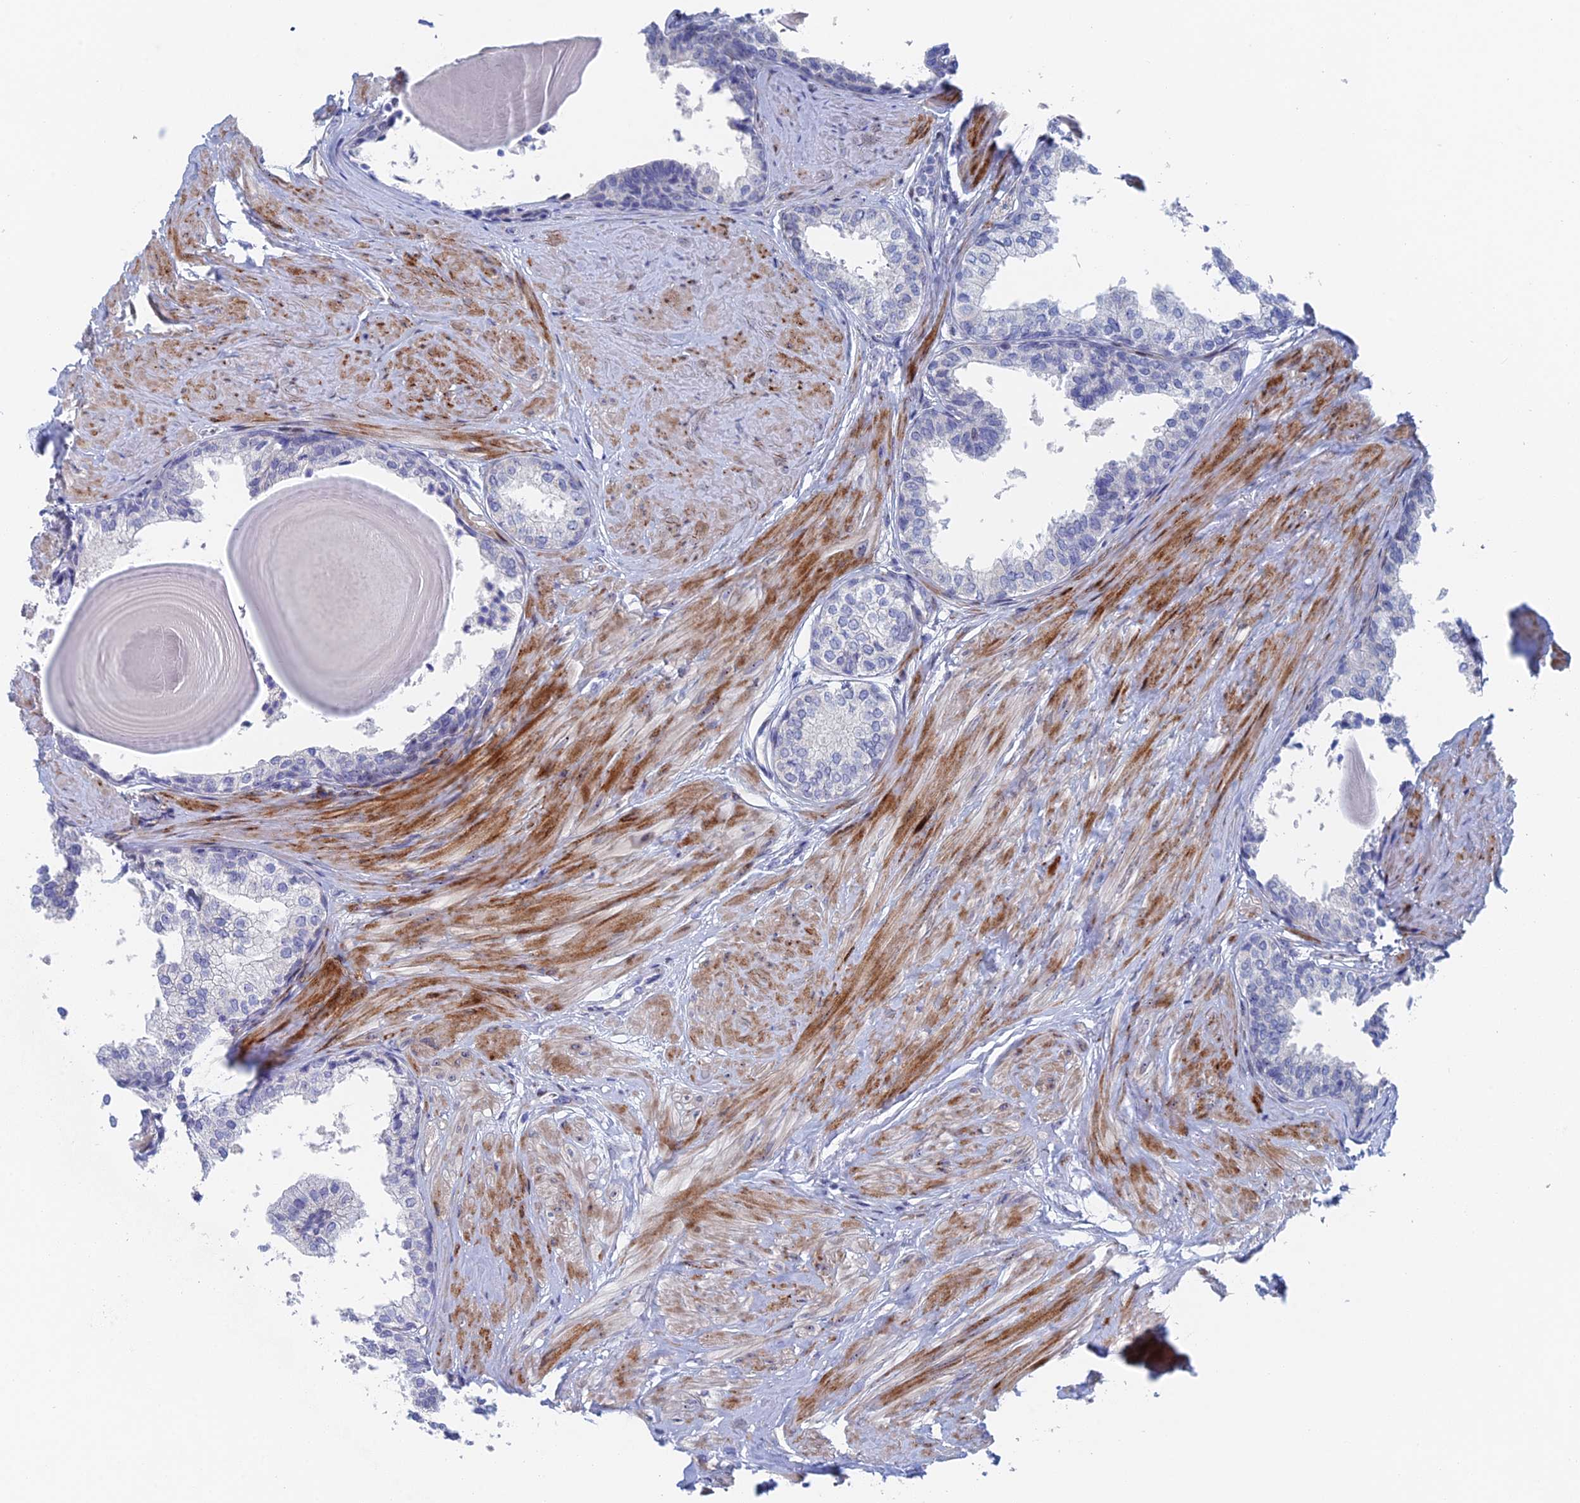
{"staining": {"intensity": "negative", "quantity": "none", "location": "none"}, "tissue": "prostate", "cell_type": "Glandular cells", "image_type": "normal", "snomed": [{"axis": "morphology", "description": "Normal tissue, NOS"}, {"axis": "topography", "description": "Prostate"}], "caption": "High magnification brightfield microscopy of unremarkable prostate stained with DAB (3,3'-diaminobenzidine) (brown) and counterstained with hematoxylin (blue): glandular cells show no significant positivity.", "gene": "DRGX", "patient": {"sex": "male", "age": 48}}